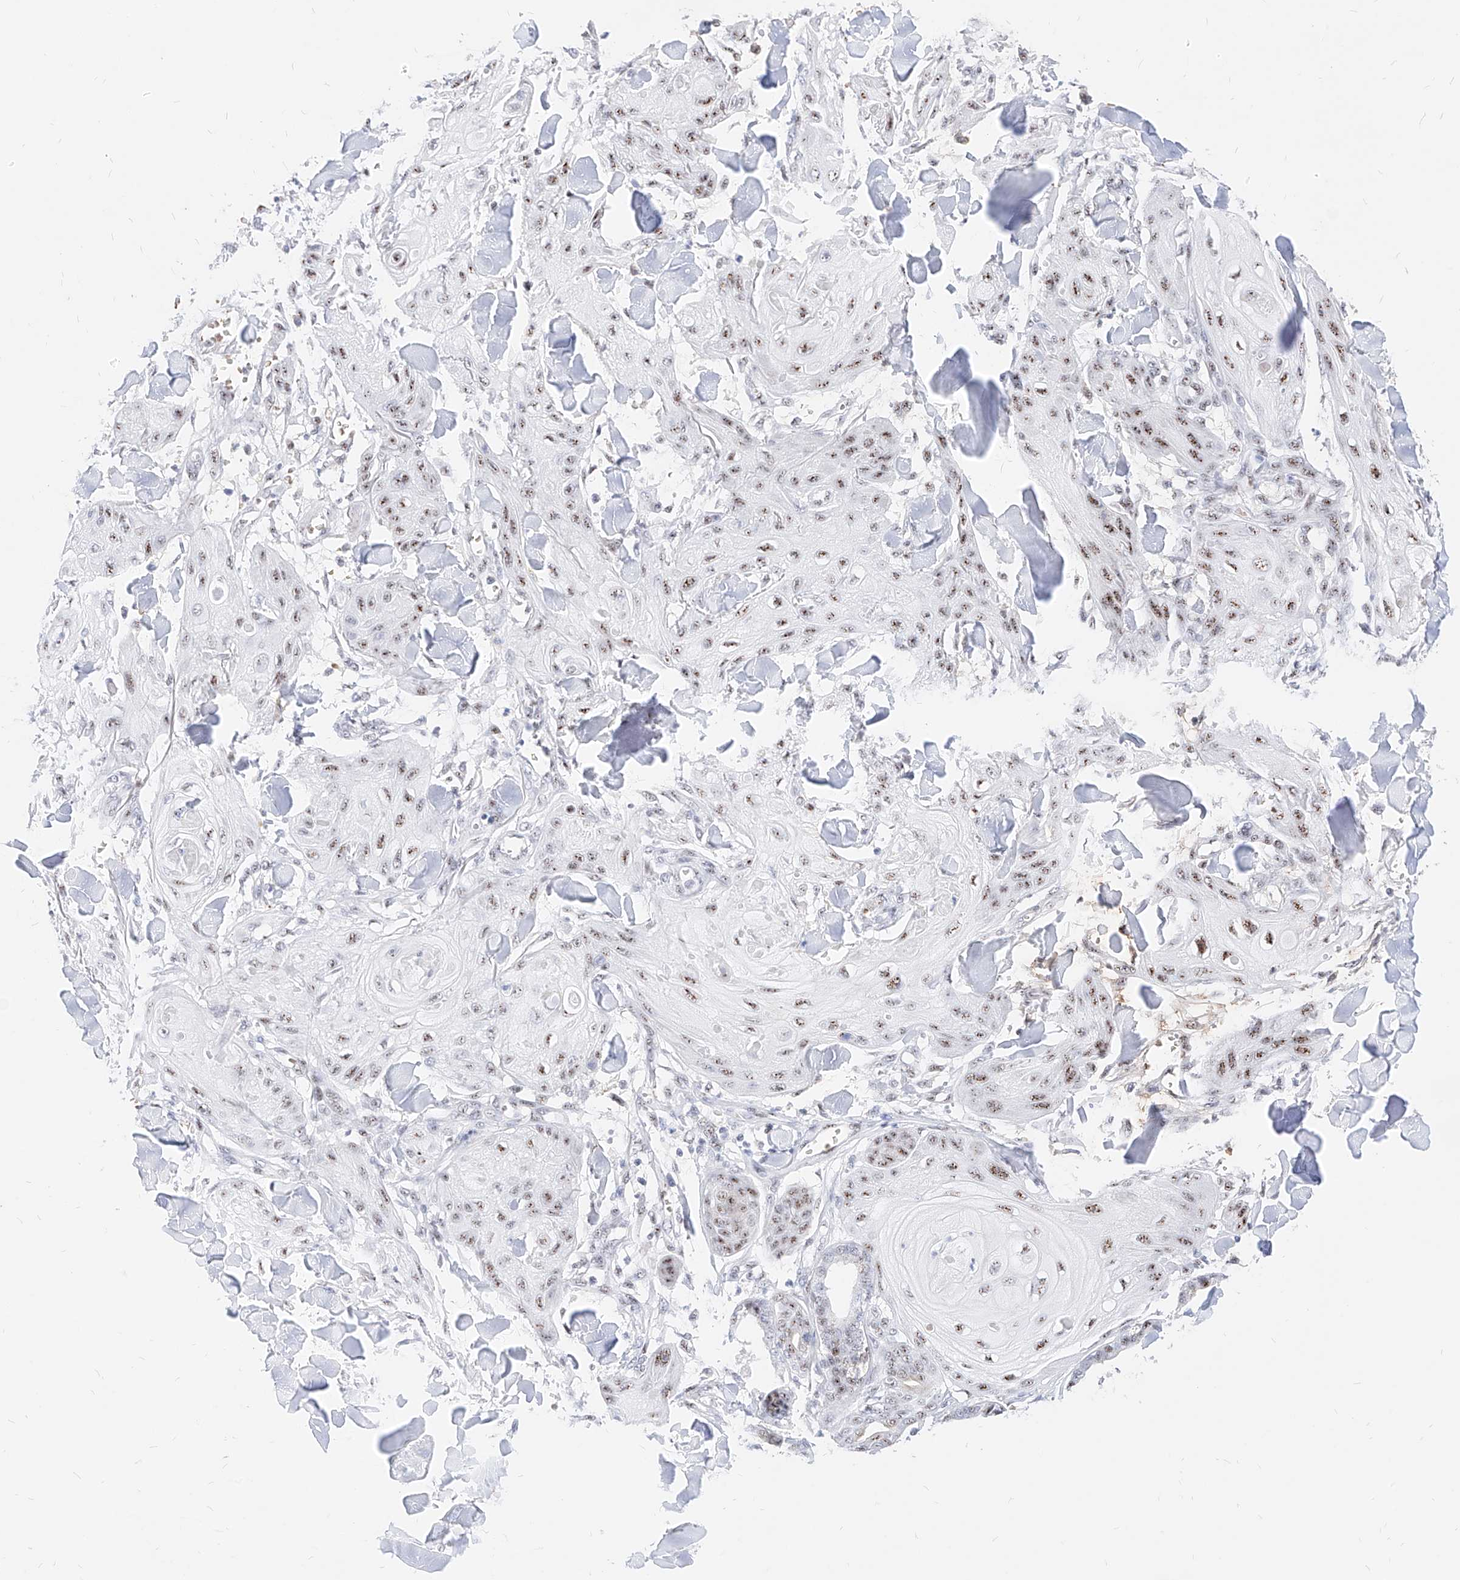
{"staining": {"intensity": "moderate", "quantity": ">75%", "location": "nuclear"}, "tissue": "skin cancer", "cell_type": "Tumor cells", "image_type": "cancer", "snomed": [{"axis": "morphology", "description": "Squamous cell carcinoma, NOS"}, {"axis": "topography", "description": "Skin"}], "caption": "Brown immunohistochemical staining in human squamous cell carcinoma (skin) demonstrates moderate nuclear positivity in about >75% of tumor cells. (IHC, brightfield microscopy, high magnification).", "gene": "ZFP42", "patient": {"sex": "male", "age": 74}}